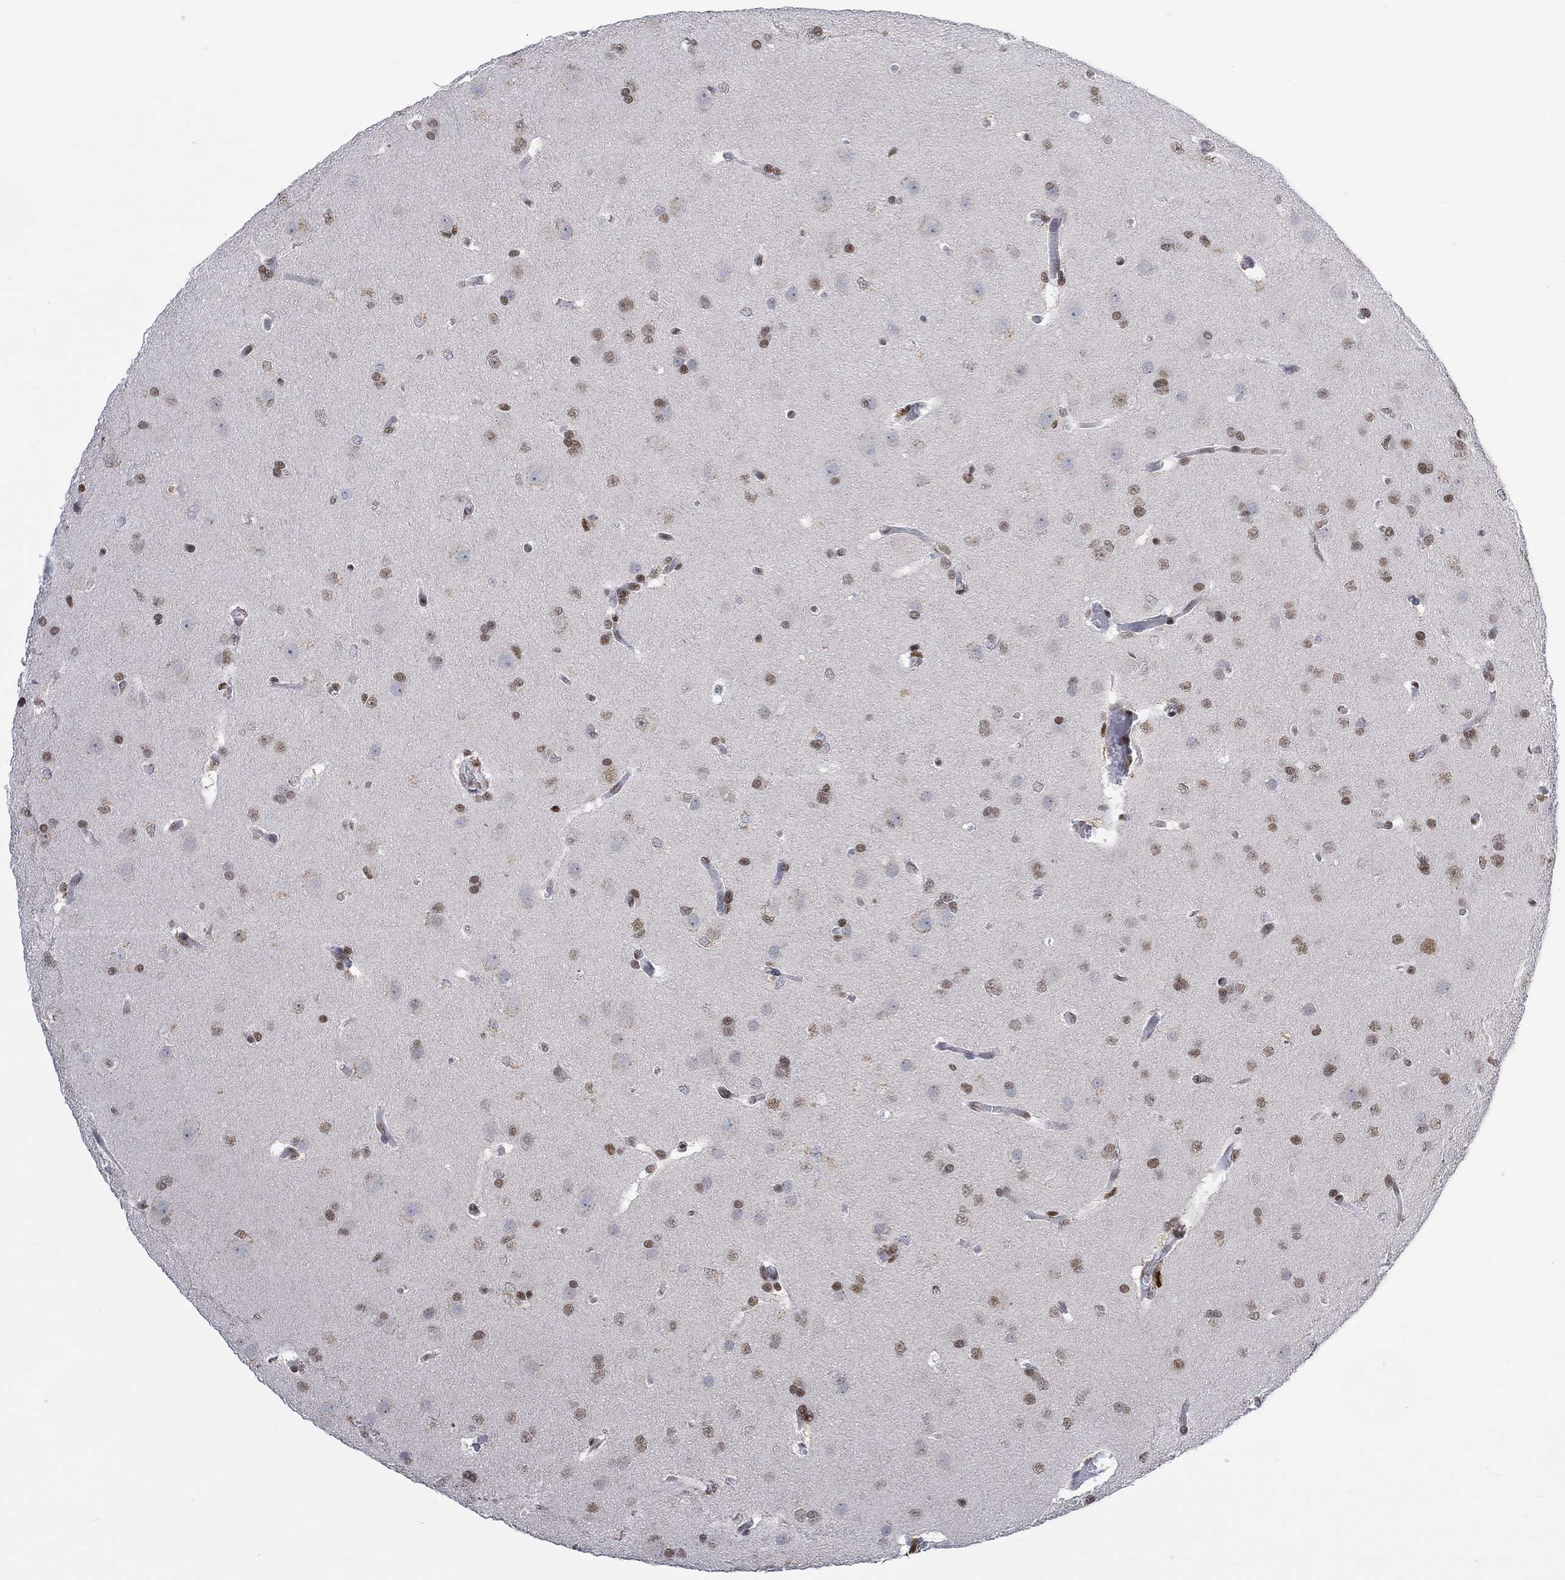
{"staining": {"intensity": "moderate", "quantity": ">75%", "location": "nuclear"}, "tissue": "glioma", "cell_type": "Tumor cells", "image_type": "cancer", "snomed": [{"axis": "morphology", "description": "Glioma, malignant, Low grade"}, {"axis": "topography", "description": "Brain"}], "caption": "There is medium levels of moderate nuclear expression in tumor cells of malignant low-grade glioma, as demonstrated by immunohistochemical staining (brown color).", "gene": "RAD54L2", "patient": {"sex": "female", "age": 32}}